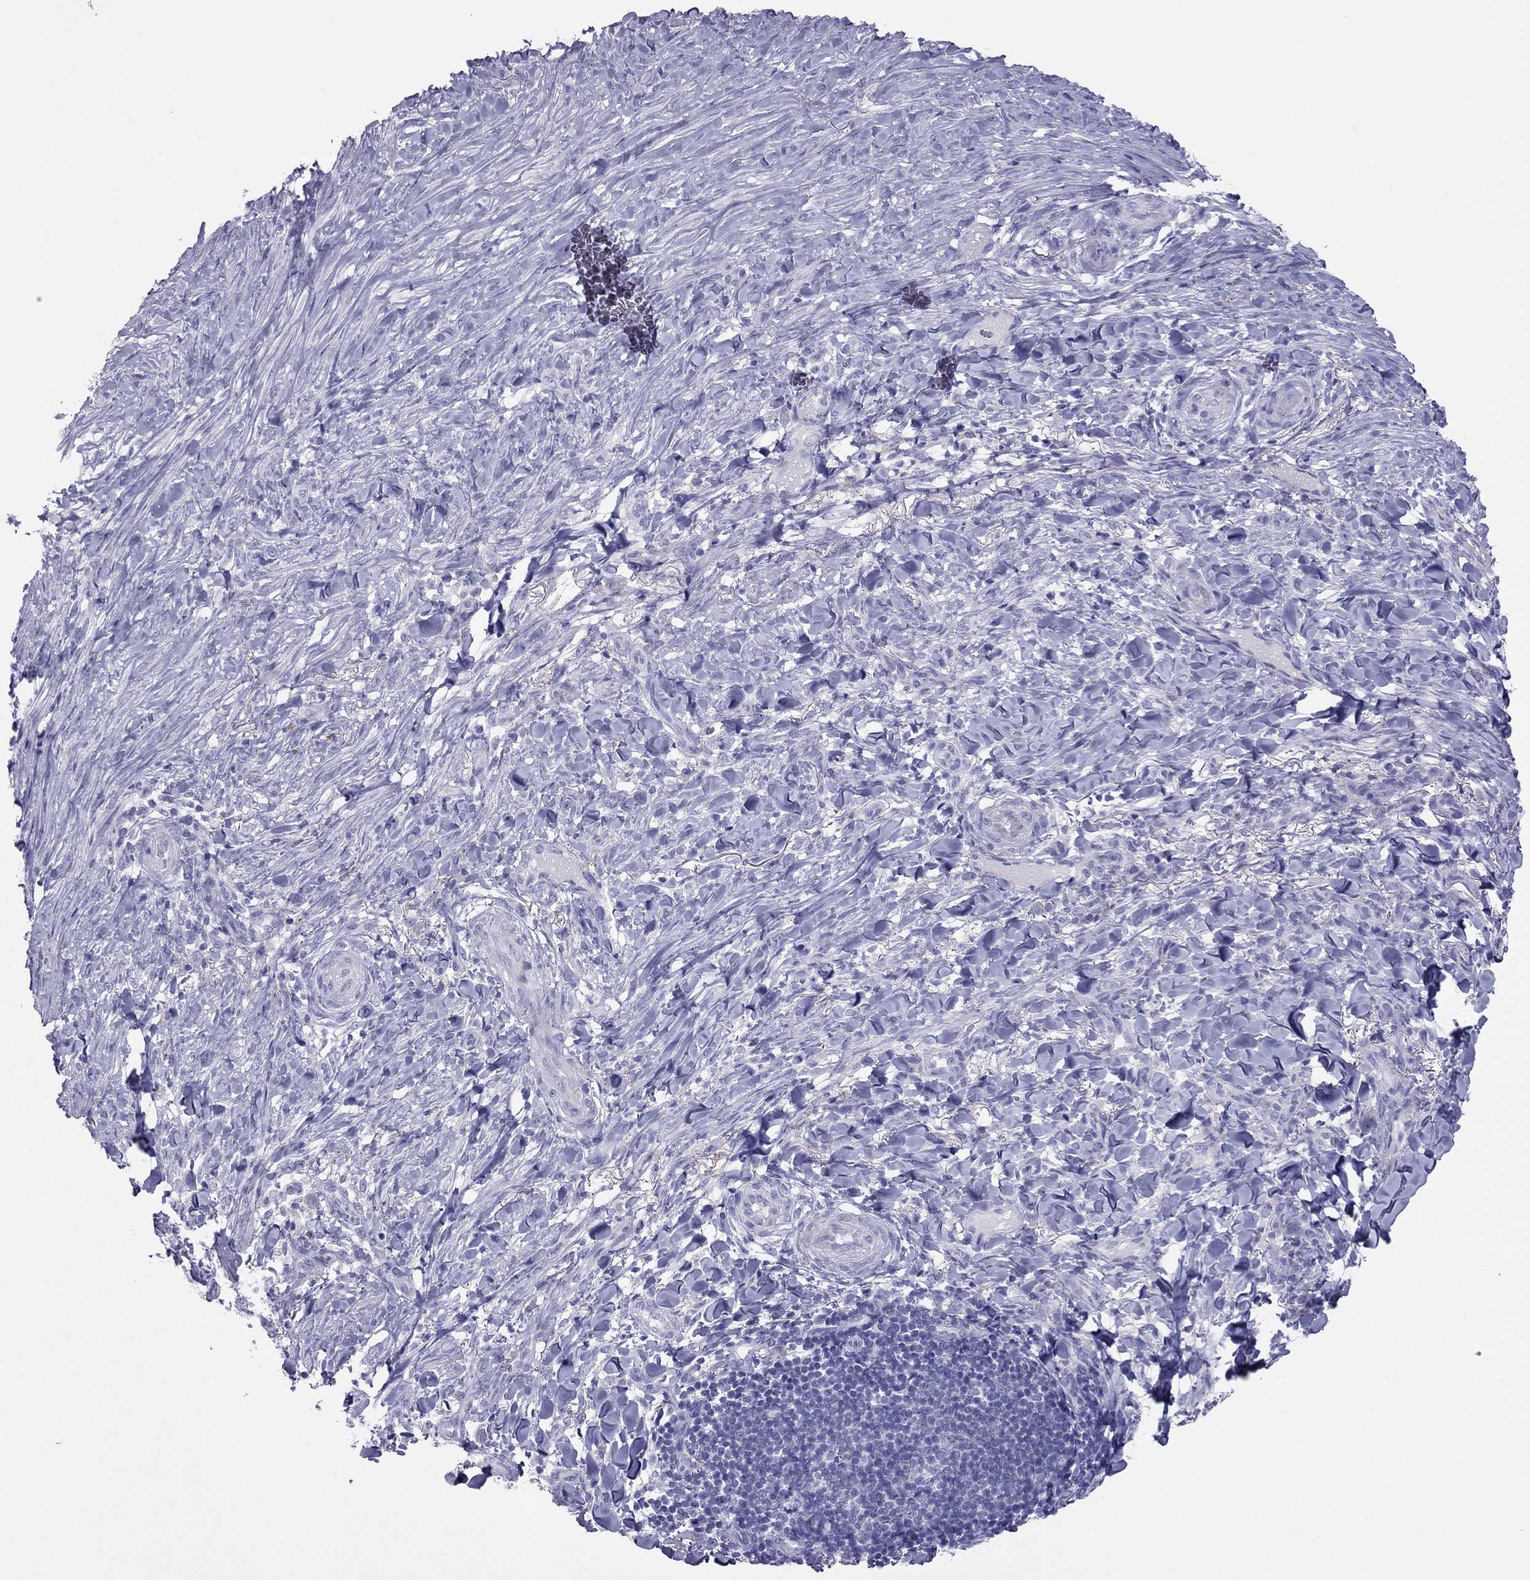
{"staining": {"intensity": "negative", "quantity": "none", "location": "none"}, "tissue": "skin cancer", "cell_type": "Tumor cells", "image_type": "cancer", "snomed": [{"axis": "morphology", "description": "Basal cell carcinoma"}, {"axis": "topography", "description": "Skin"}], "caption": "Skin cancer stained for a protein using IHC reveals no expression tumor cells.", "gene": "MAEL", "patient": {"sex": "female", "age": 69}}